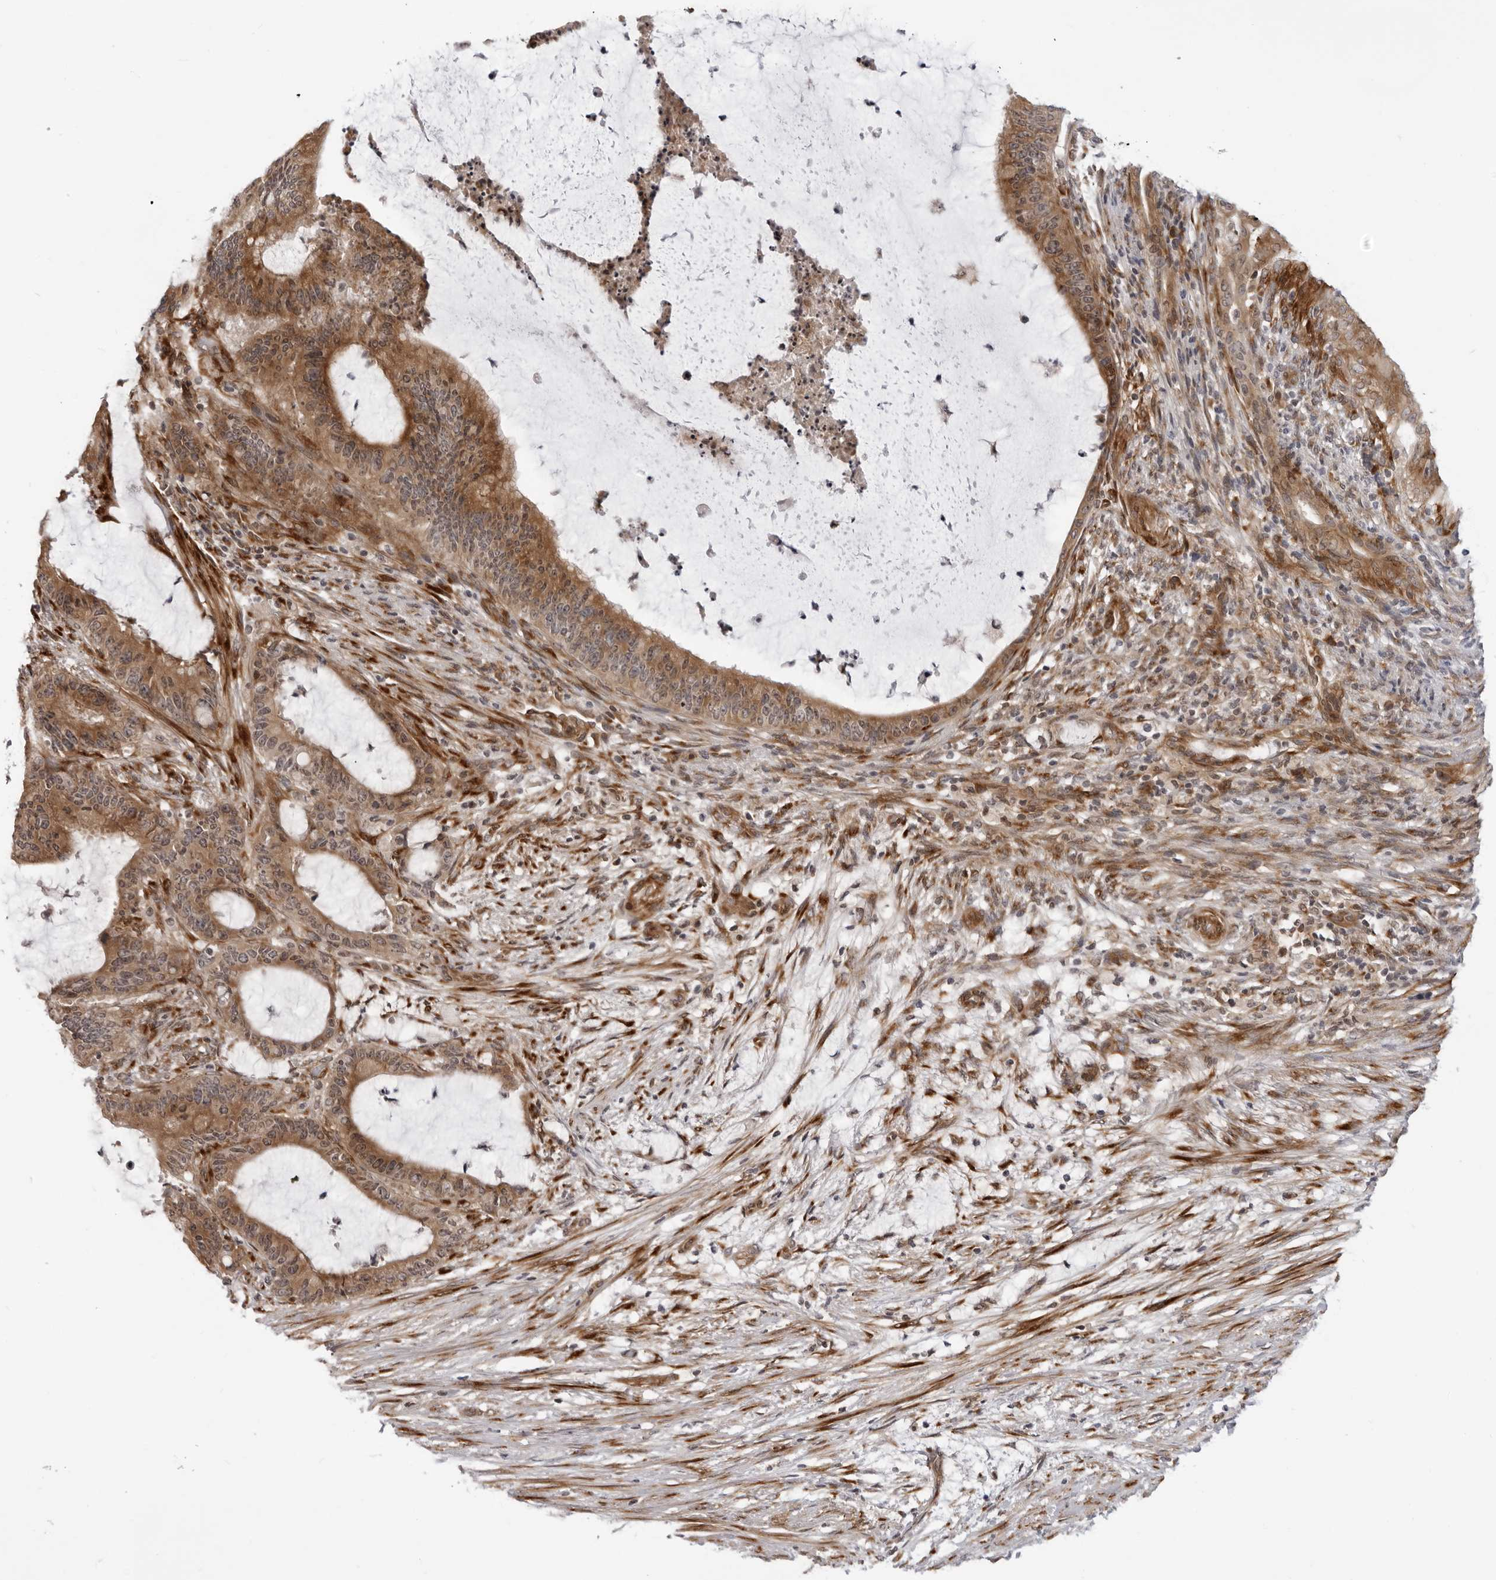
{"staining": {"intensity": "moderate", "quantity": ">75%", "location": "cytoplasmic/membranous"}, "tissue": "liver cancer", "cell_type": "Tumor cells", "image_type": "cancer", "snomed": [{"axis": "morphology", "description": "Cholangiocarcinoma"}, {"axis": "topography", "description": "Liver"}], "caption": "Immunohistochemistry image of liver cancer (cholangiocarcinoma) stained for a protein (brown), which exhibits medium levels of moderate cytoplasmic/membranous staining in about >75% of tumor cells.", "gene": "SRGAP2", "patient": {"sex": "female", "age": 73}}